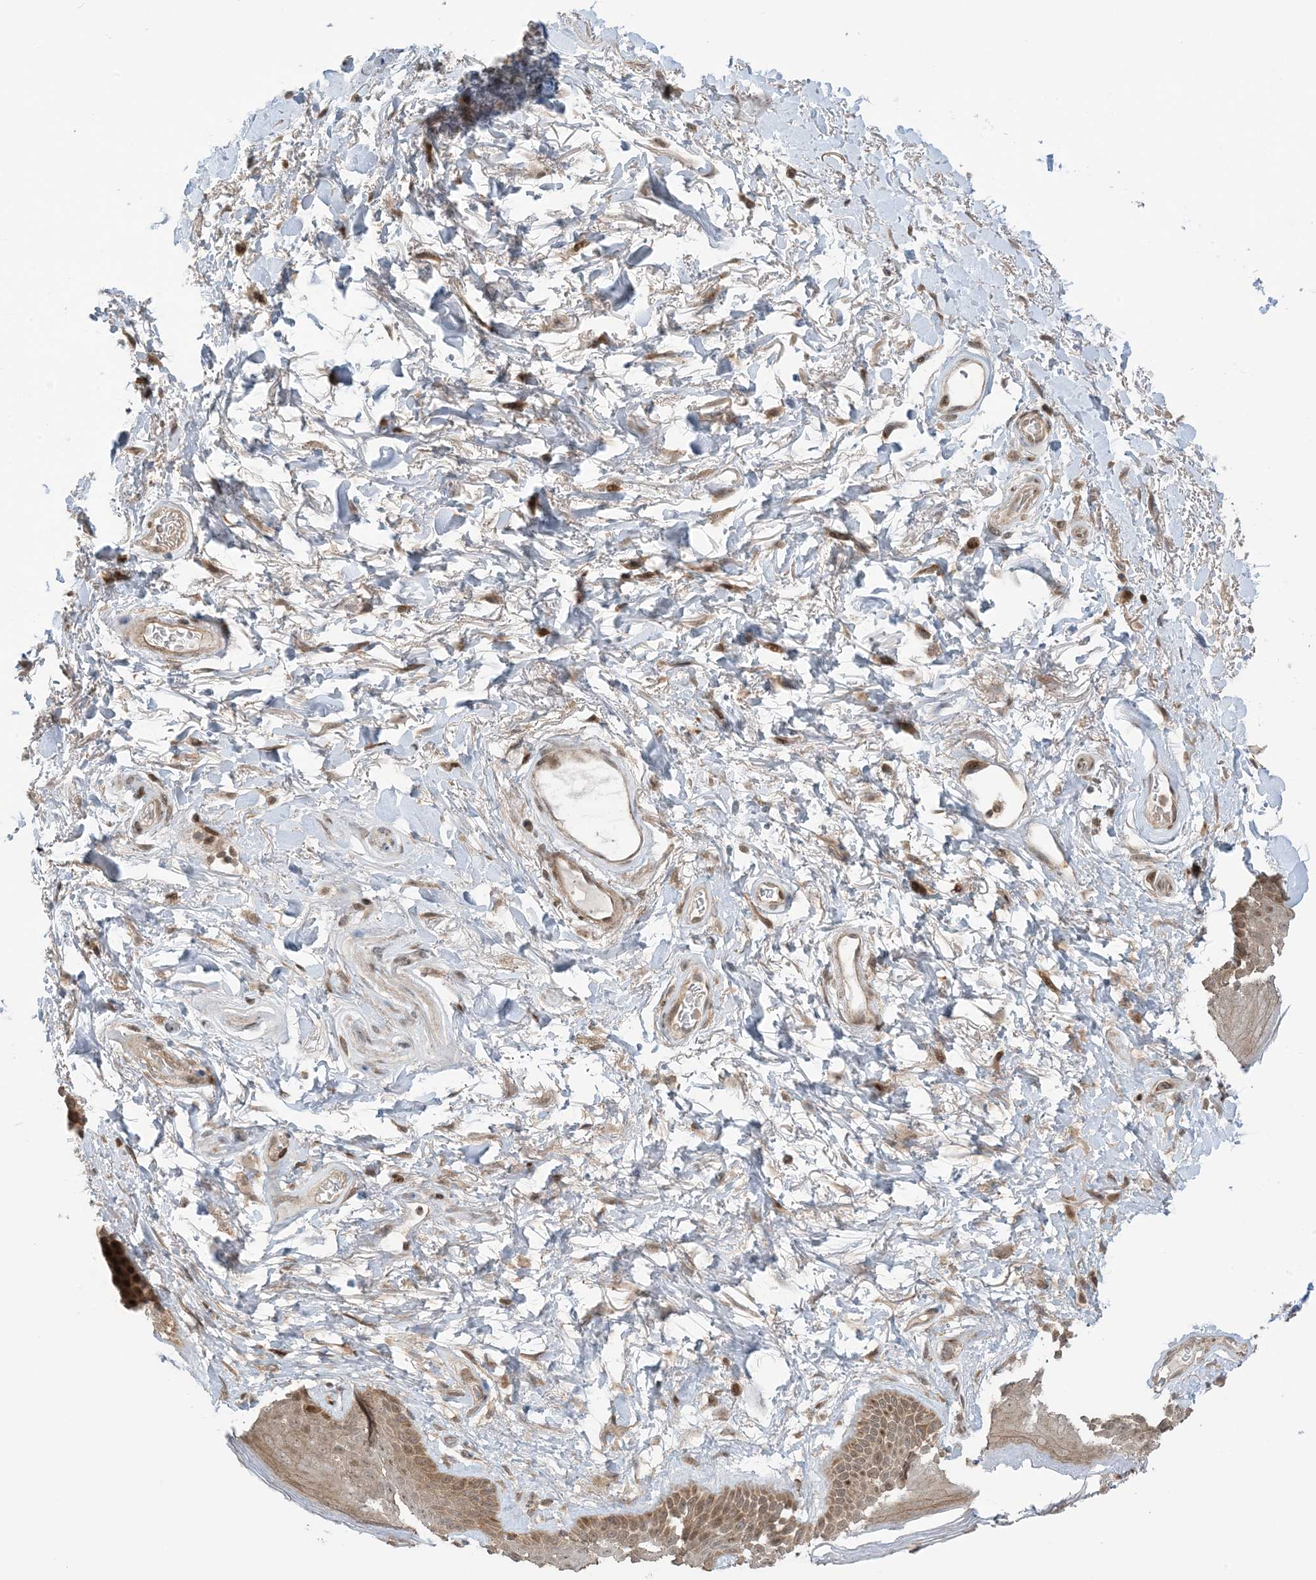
{"staining": {"intensity": "moderate", "quantity": ">75%", "location": "cytoplasmic/membranous"}, "tissue": "skin", "cell_type": "Epidermal cells", "image_type": "normal", "snomed": [{"axis": "morphology", "description": "Normal tissue, NOS"}, {"axis": "topography", "description": "Anal"}], "caption": "Moderate cytoplasmic/membranous protein staining is seen in about >75% of epidermal cells in skin. The protein is stained brown, and the nuclei are stained in blue (DAB IHC with brightfield microscopy, high magnification).", "gene": "PHLDB2", "patient": {"sex": "male", "age": 74}}